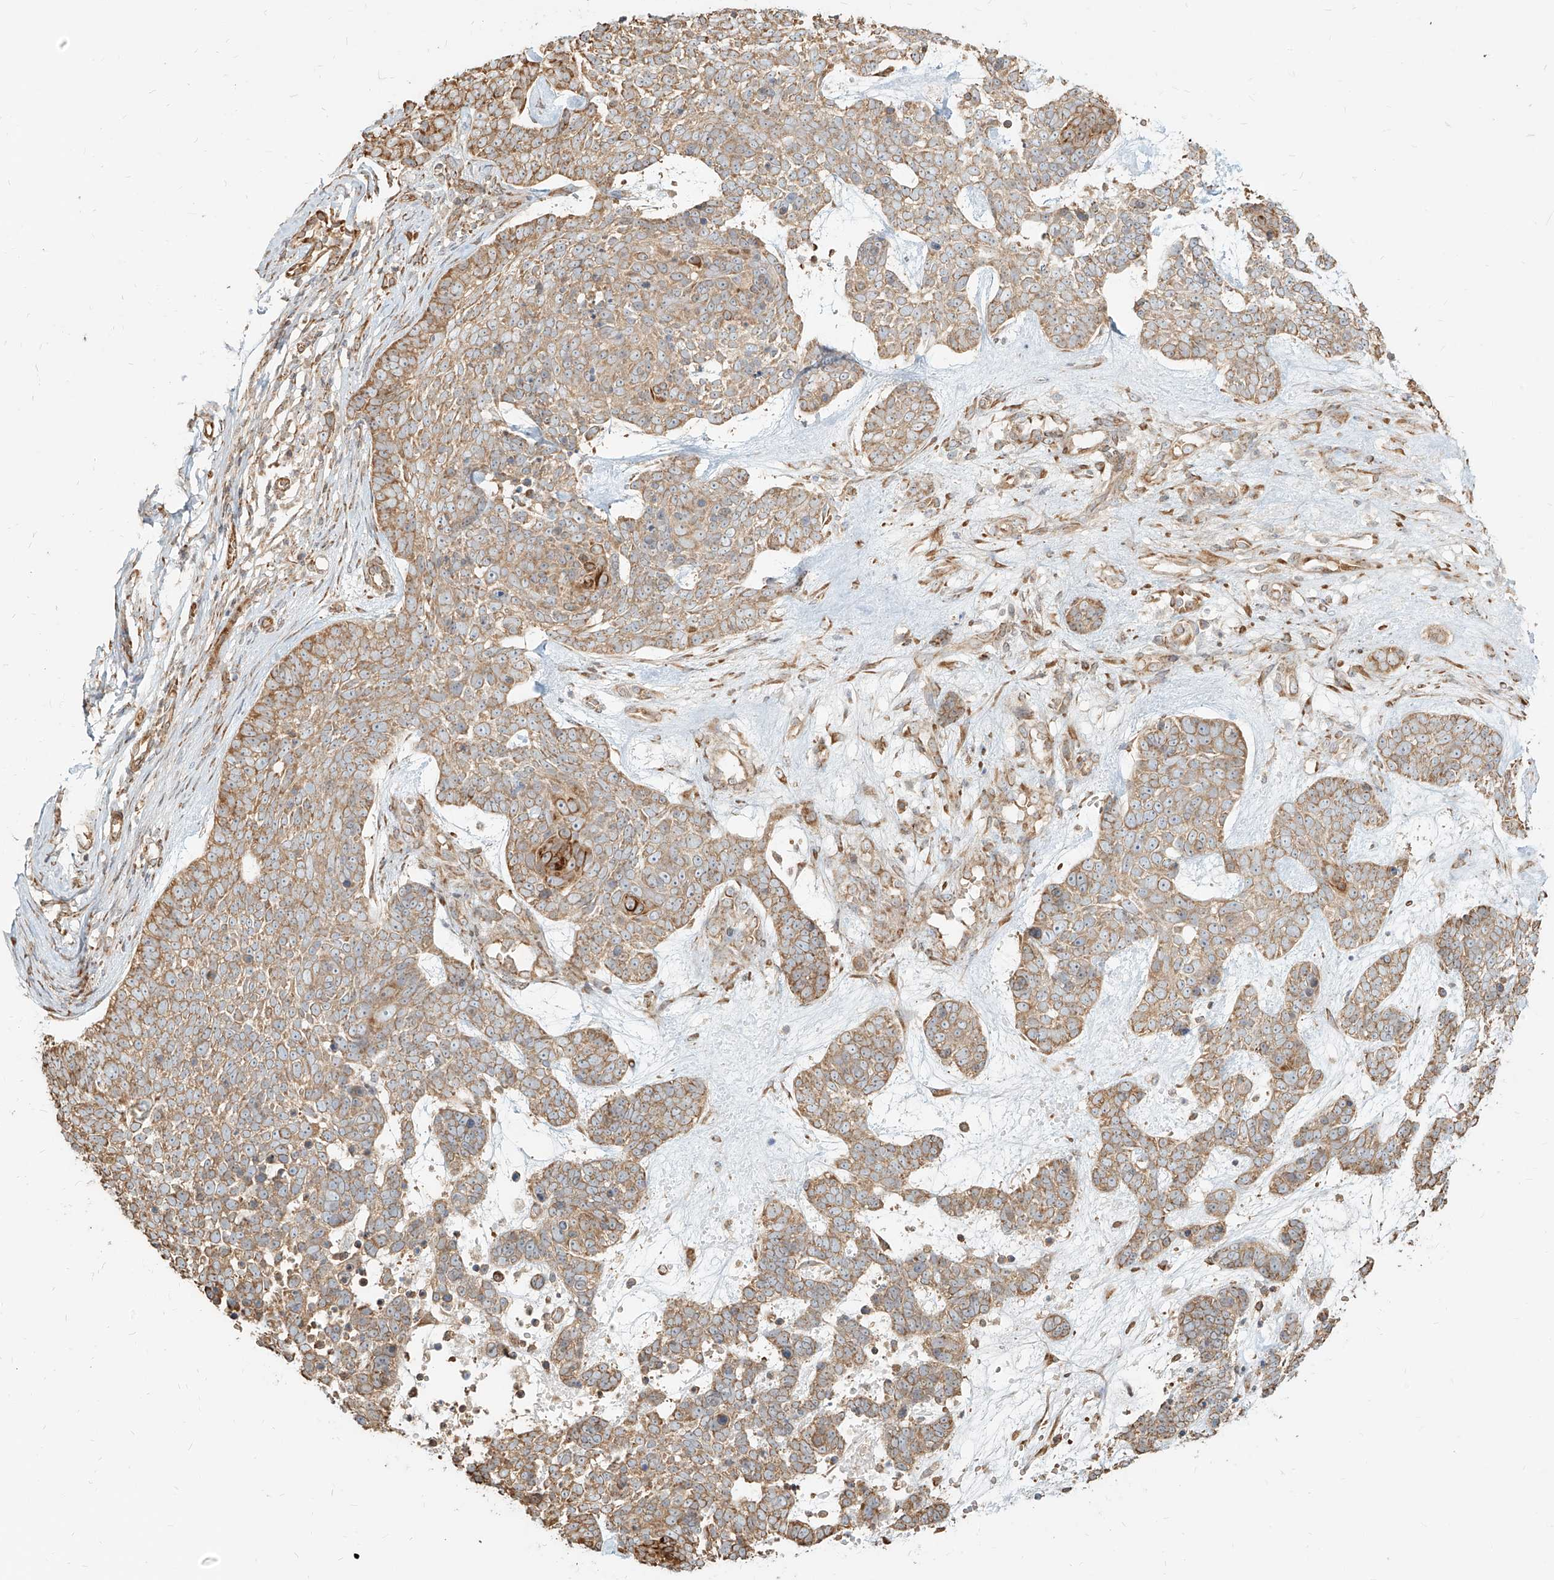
{"staining": {"intensity": "moderate", "quantity": ">75%", "location": "cytoplasmic/membranous"}, "tissue": "skin cancer", "cell_type": "Tumor cells", "image_type": "cancer", "snomed": [{"axis": "morphology", "description": "Basal cell carcinoma"}, {"axis": "topography", "description": "Skin"}], "caption": "Tumor cells show moderate cytoplasmic/membranous staining in approximately >75% of cells in skin cancer.", "gene": "UBE2K", "patient": {"sex": "female", "age": 81}}